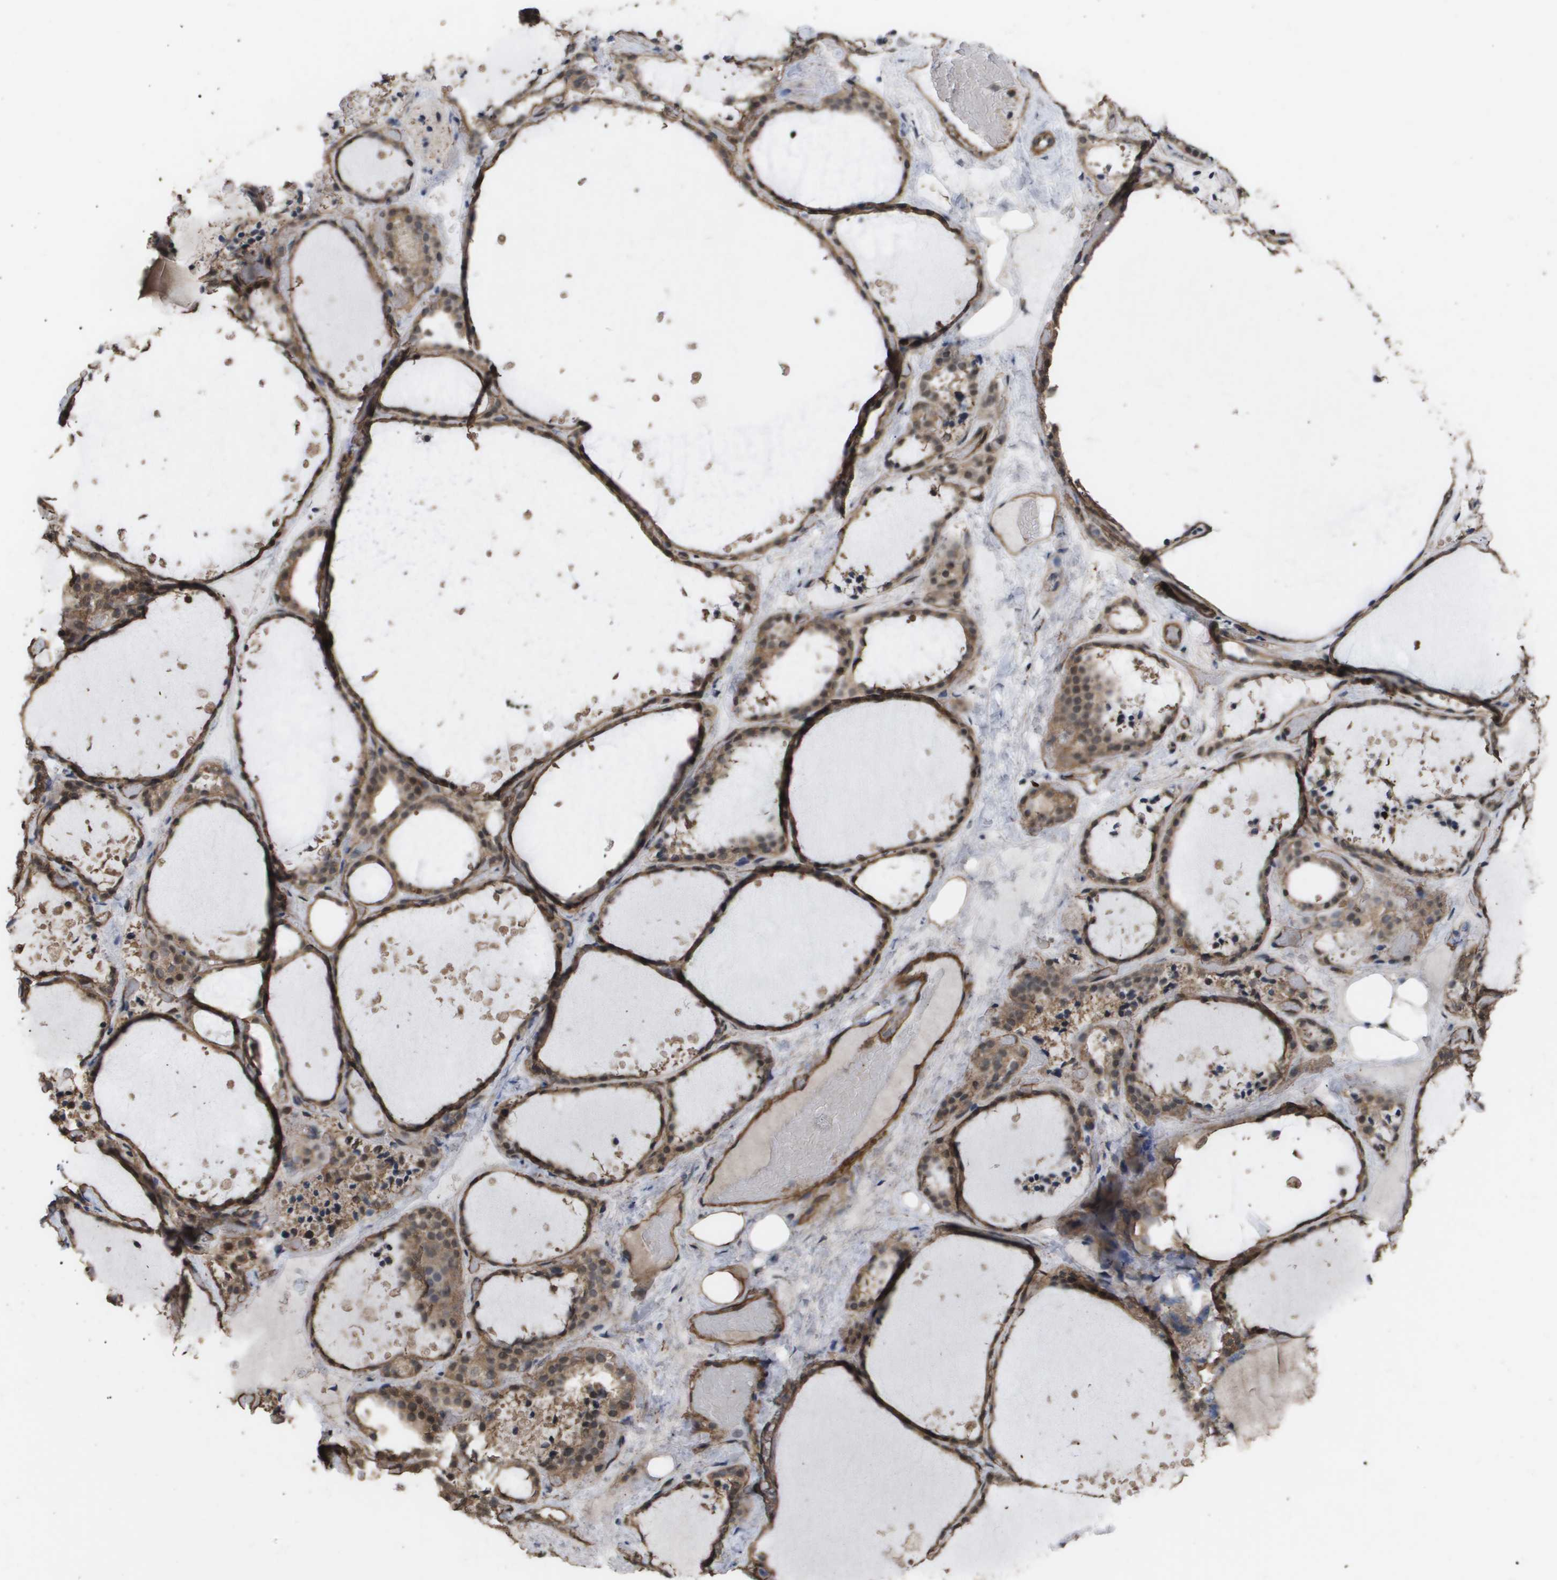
{"staining": {"intensity": "moderate", "quantity": ">75%", "location": "cytoplasmic/membranous,nuclear"}, "tissue": "thyroid gland", "cell_type": "Glandular cells", "image_type": "normal", "snomed": [{"axis": "morphology", "description": "Normal tissue, NOS"}, {"axis": "topography", "description": "Thyroid gland"}], "caption": "Protein staining by immunohistochemistry exhibits moderate cytoplasmic/membranous,nuclear expression in approximately >75% of glandular cells in unremarkable thyroid gland.", "gene": "CUL5", "patient": {"sex": "female", "age": 44}}